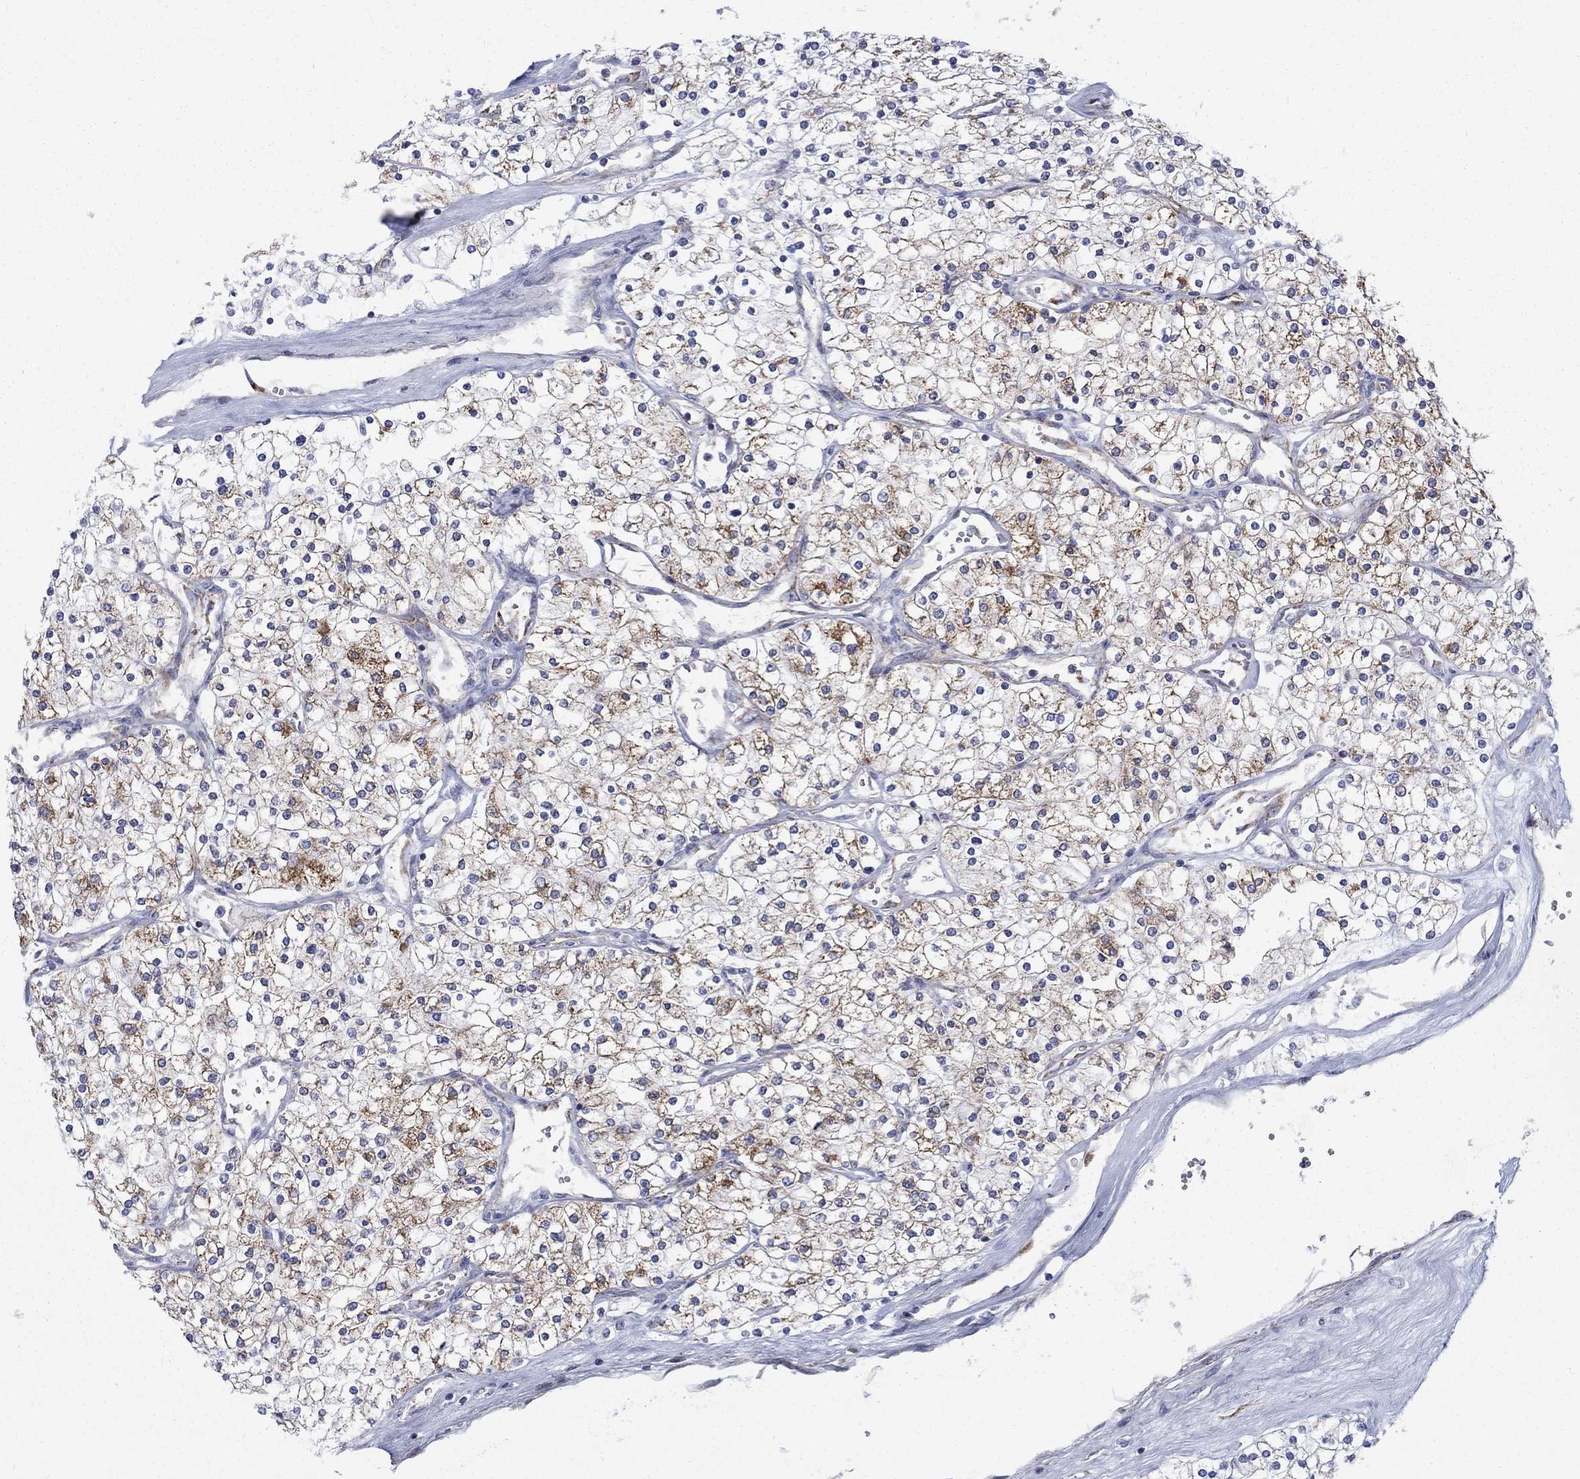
{"staining": {"intensity": "moderate", "quantity": "25%-75%", "location": "cytoplasmic/membranous"}, "tissue": "renal cancer", "cell_type": "Tumor cells", "image_type": "cancer", "snomed": [{"axis": "morphology", "description": "Adenocarcinoma, NOS"}, {"axis": "topography", "description": "Kidney"}], "caption": "There is medium levels of moderate cytoplasmic/membranous expression in tumor cells of renal adenocarcinoma, as demonstrated by immunohistochemical staining (brown color).", "gene": "CISD1", "patient": {"sex": "male", "age": 80}}